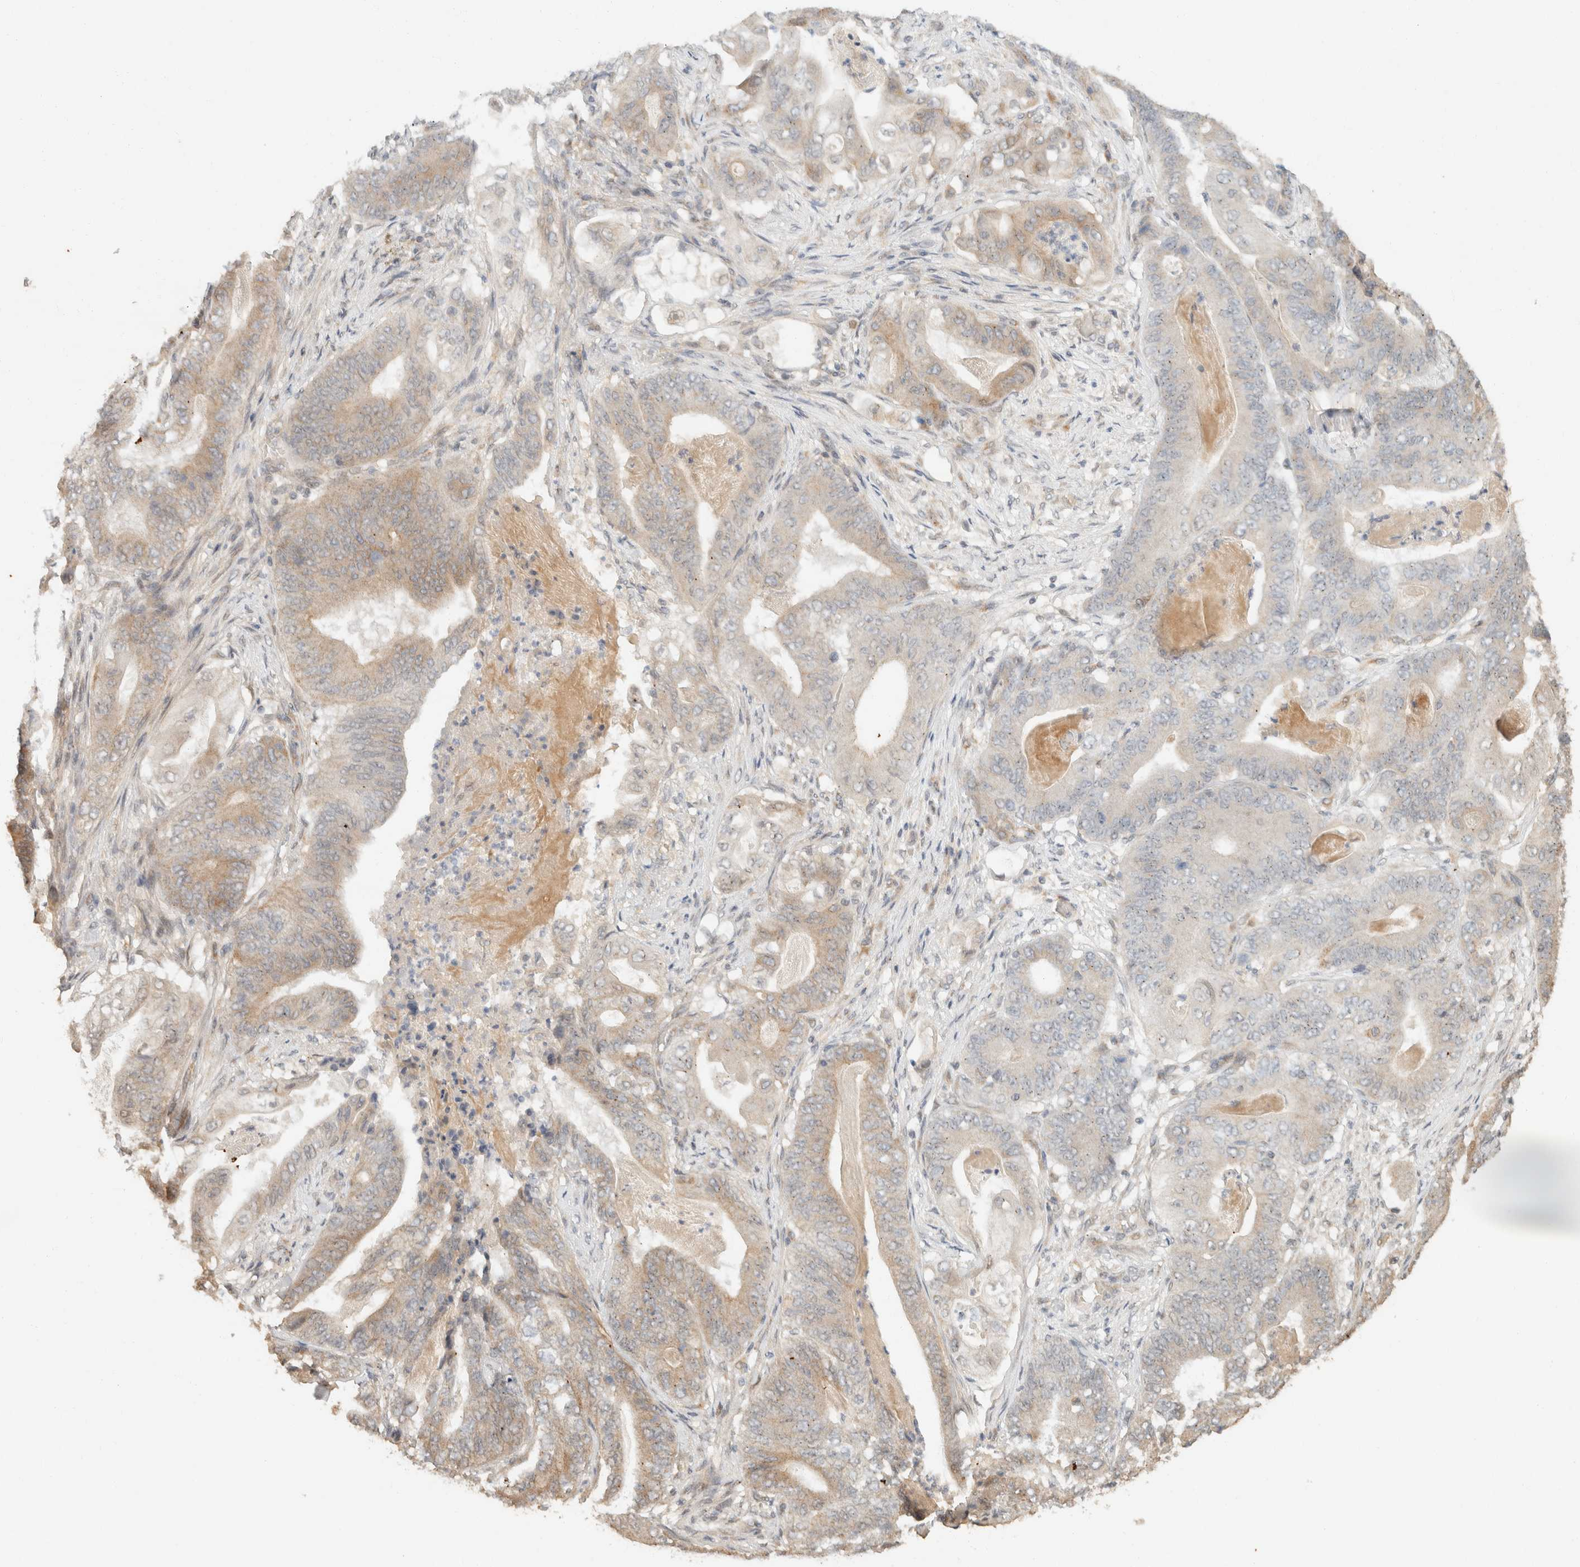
{"staining": {"intensity": "weak", "quantity": "25%-75%", "location": "cytoplasmic/membranous"}, "tissue": "stomach cancer", "cell_type": "Tumor cells", "image_type": "cancer", "snomed": [{"axis": "morphology", "description": "Adenocarcinoma, NOS"}, {"axis": "topography", "description": "Stomach"}], "caption": "Stomach cancer stained for a protein (brown) shows weak cytoplasmic/membranous positive staining in about 25%-75% of tumor cells.", "gene": "TACC1", "patient": {"sex": "female", "age": 73}}